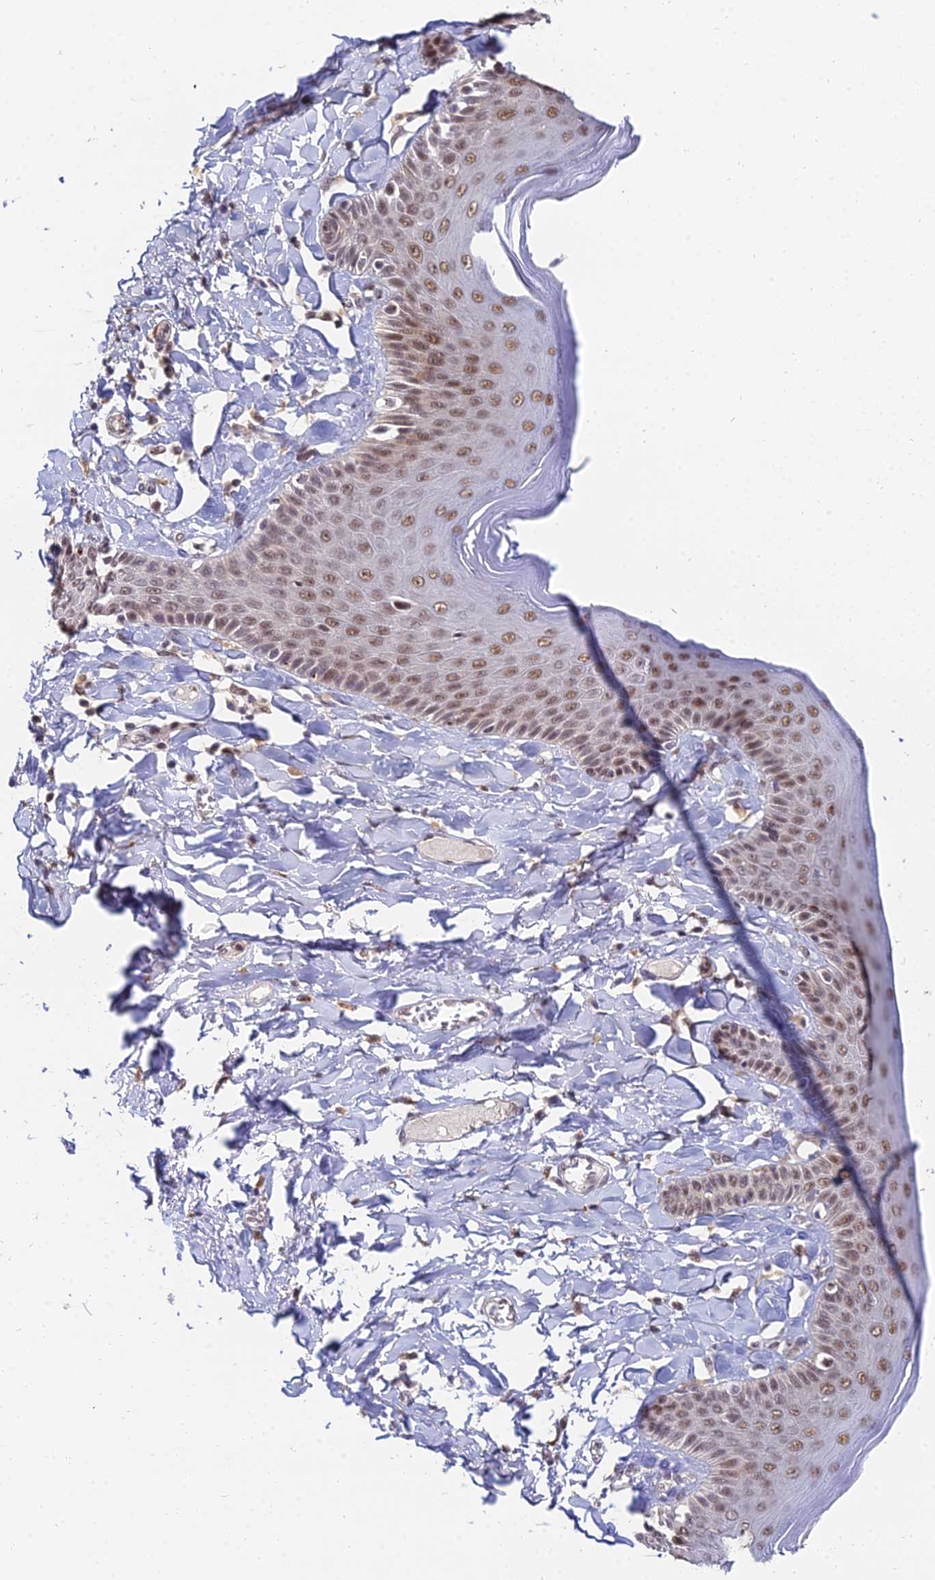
{"staining": {"intensity": "moderate", "quantity": ">75%", "location": "nuclear"}, "tissue": "skin", "cell_type": "Epidermal cells", "image_type": "normal", "snomed": [{"axis": "morphology", "description": "Normal tissue, NOS"}, {"axis": "topography", "description": "Anal"}], "caption": "Brown immunohistochemical staining in normal skin demonstrates moderate nuclear staining in about >75% of epidermal cells.", "gene": "THOC3", "patient": {"sex": "male", "age": 69}}